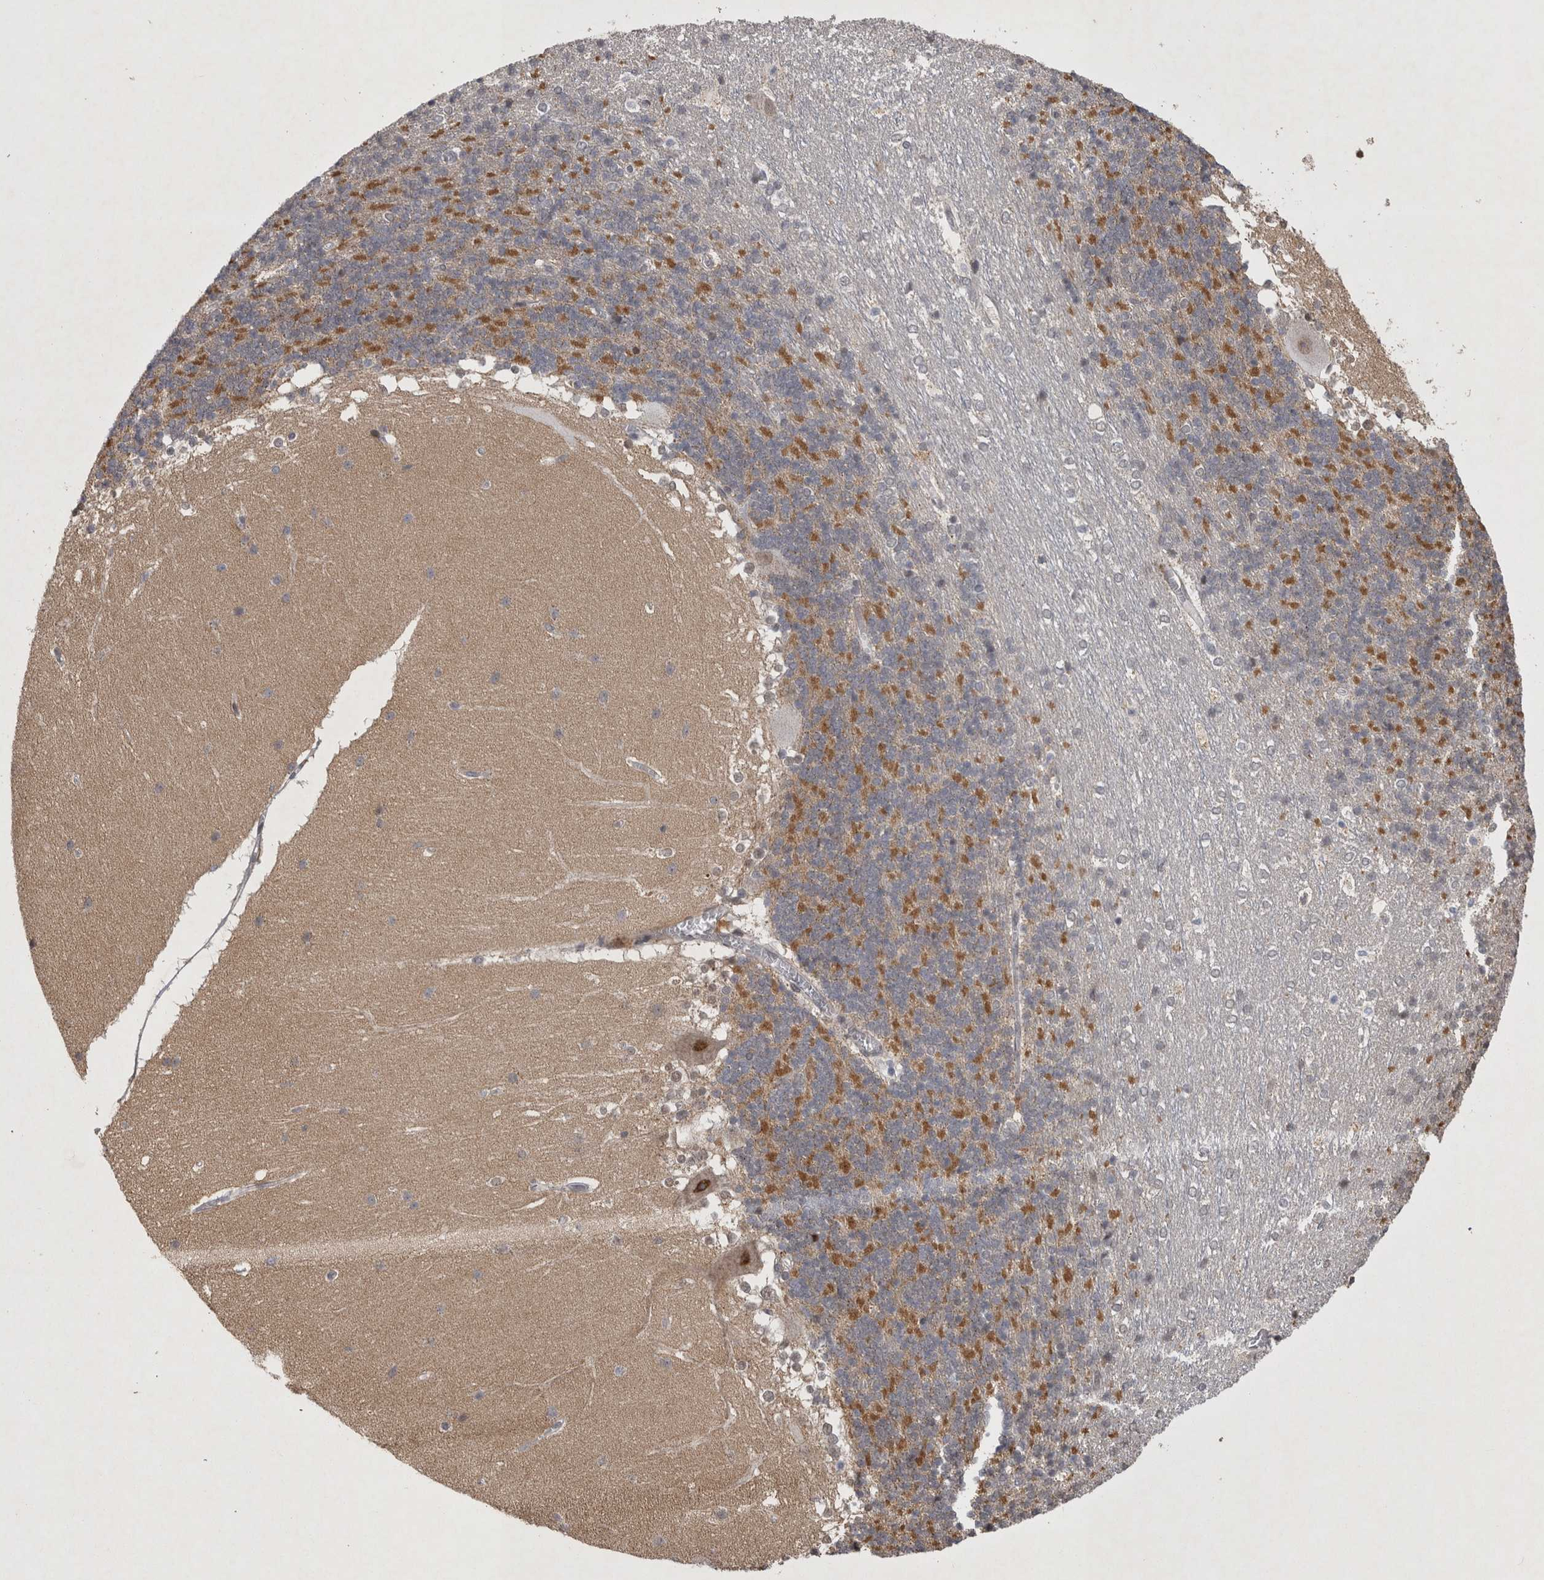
{"staining": {"intensity": "moderate", "quantity": "25%-75%", "location": "cytoplasmic/membranous"}, "tissue": "cerebellum", "cell_type": "Cells in granular layer", "image_type": "normal", "snomed": [{"axis": "morphology", "description": "Normal tissue, NOS"}, {"axis": "topography", "description": "Cerebellum"}], "caption": "DAB immunohistochemical staining of benign human cerebellum exhibits moderate cytoplasmic/membranous protein positivity in about 25%-75% of cells in granular layer. (Stains: DAB in brown, nuclei in blue, Microscopy: brightfield microscopy at high magnification).", "gene": "IFI44", "patient": {"sex": "female", "age": 19}}